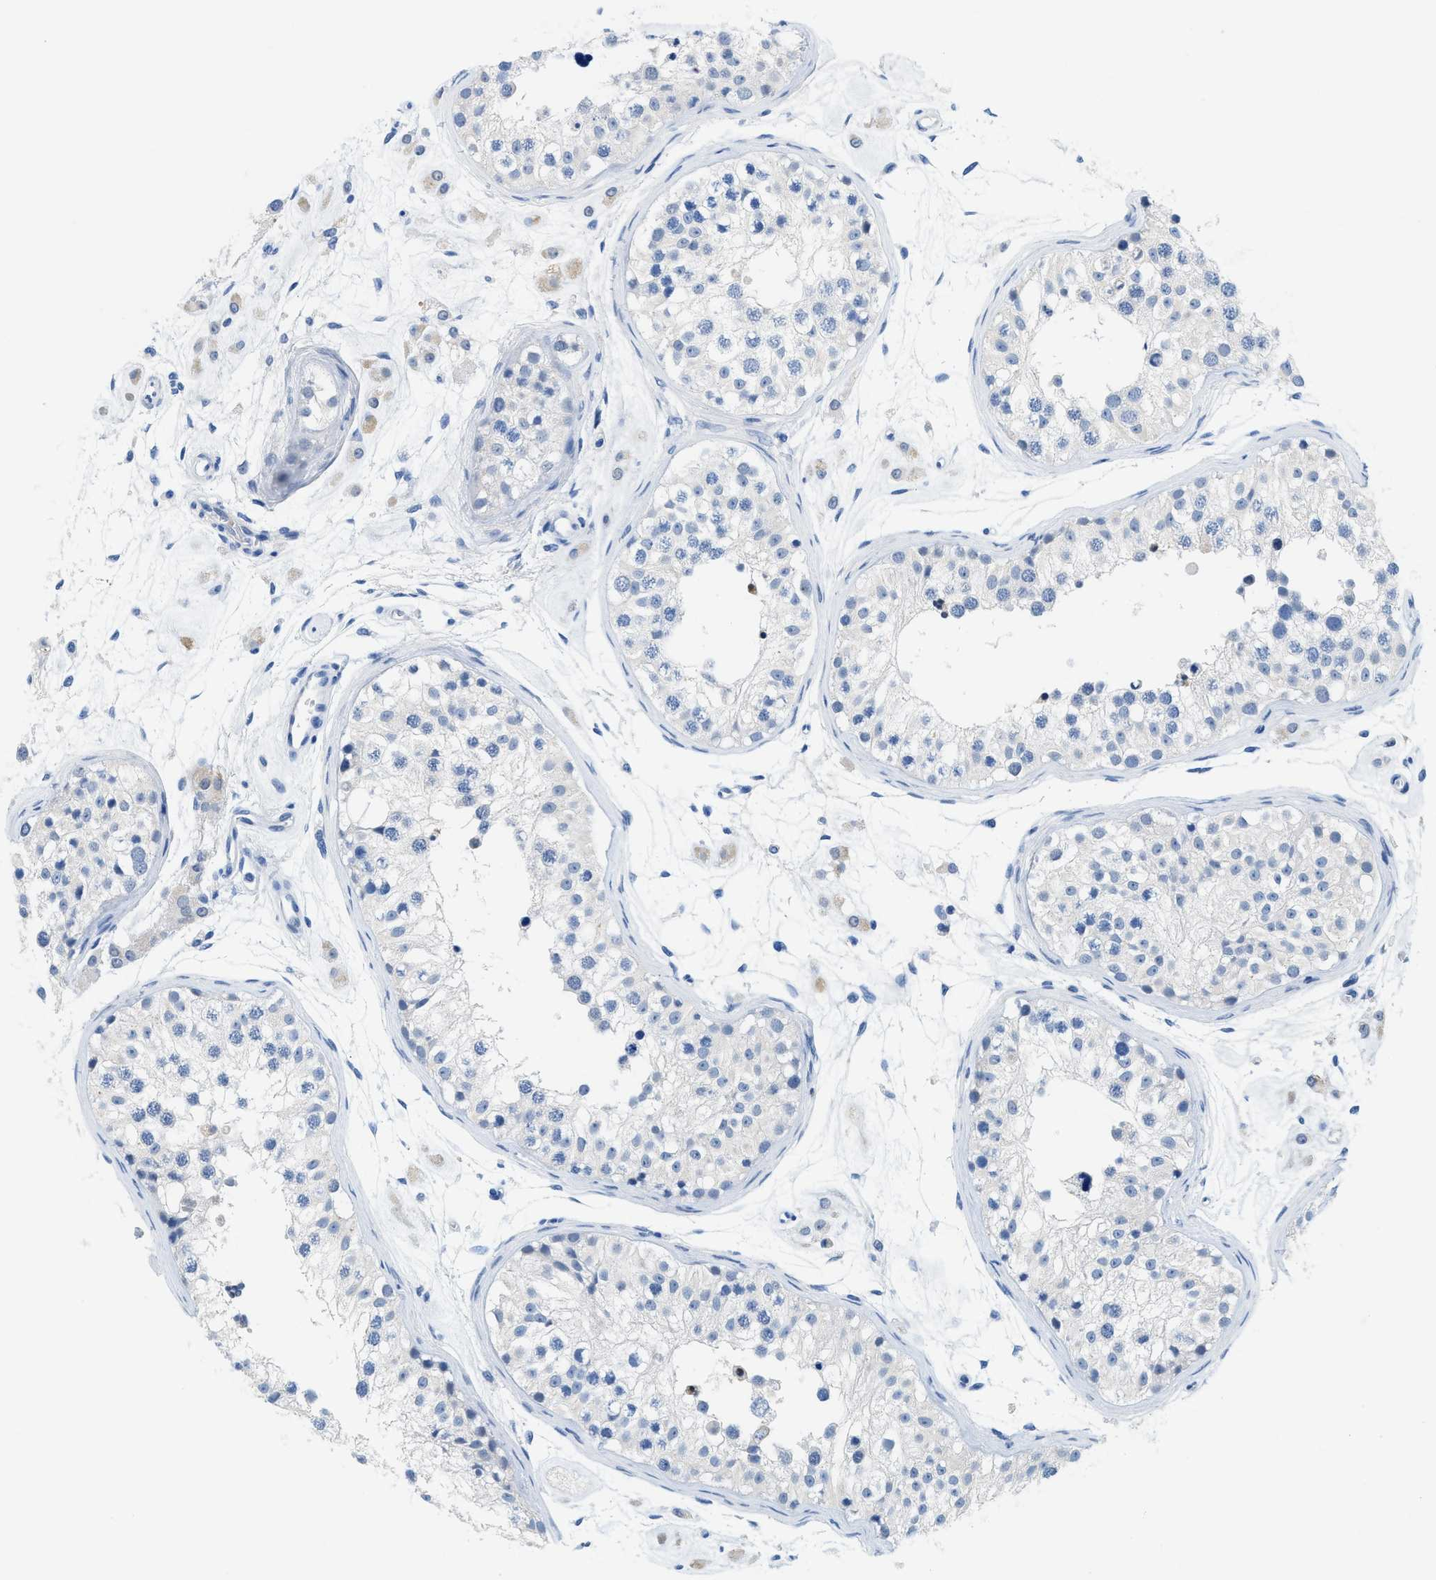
{"staining": {"intensity": "negative", "quantity": "none", "location": "none"}, "tissue": "testis", "cell_type": "Cells in seminiferous ducts", "image_type": "normal", "snomed": [{"axis": "morphology", "description": "Normal tissue, NOS"}, {"axis": "morphology", "description": "Adenocarcinoma, metastatic, NOS"}, {"axis": "topography", "description": "Testis"}], "caption": "A photomicrograph of human testis is negative for staining in cells in seminiferous ducts. Brightfield microscopy of immunohistochemistry stained with DAB (brown) and hematoxylin (blue), captured at high magnification.", "gene": "BPGM", "patient": {"sex": "male", "age": 26}}